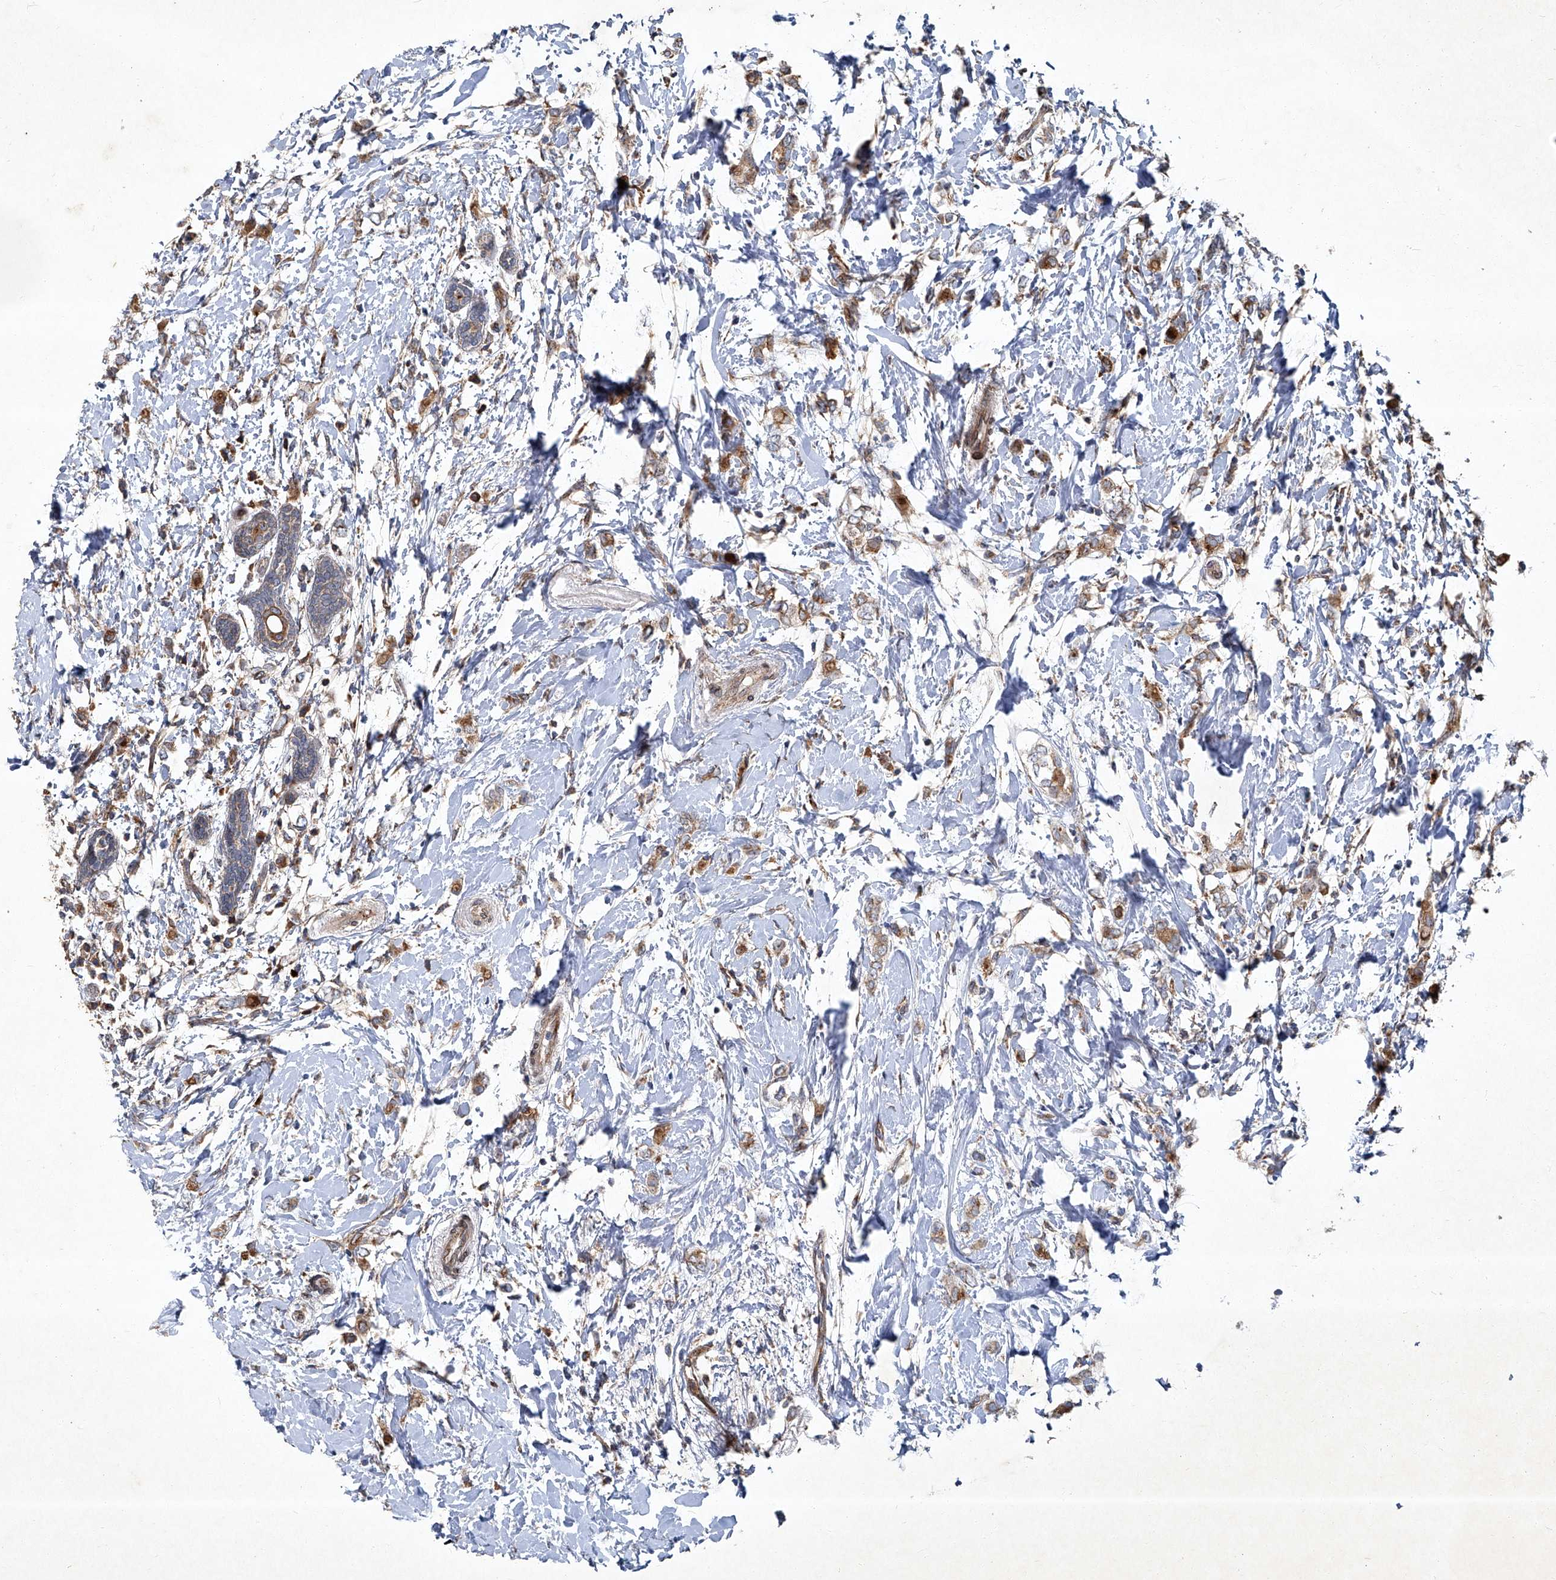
{"staining": {"intensity": "moderate", "quantity": ">75%", "location": "cytoplasmic/membranous"}, "tissue": "breast cancer", "cell_type": "Tumor cells", "image_type": "cancer", "snomed": [{"axis": "morphology", "description": "Normal tissue, NOS"}, {"axis": "morphology", "description": "Lobular carcinoma"}, {"axis": "topography", "description": "Breast"}], "caption": "High-magnification brightfield microscopy of lobular carcinoma (breast) stained with DAB (3,3'-diaminobenzidine) (brown) and counterstained with hematoxylin (blue). tumor cells exhibit moderate cytoplasmic/membranous expression is identified in approximately>75% of cells.", "gene": "GPR132", "patient": {"sex": "female", "age": 47}}